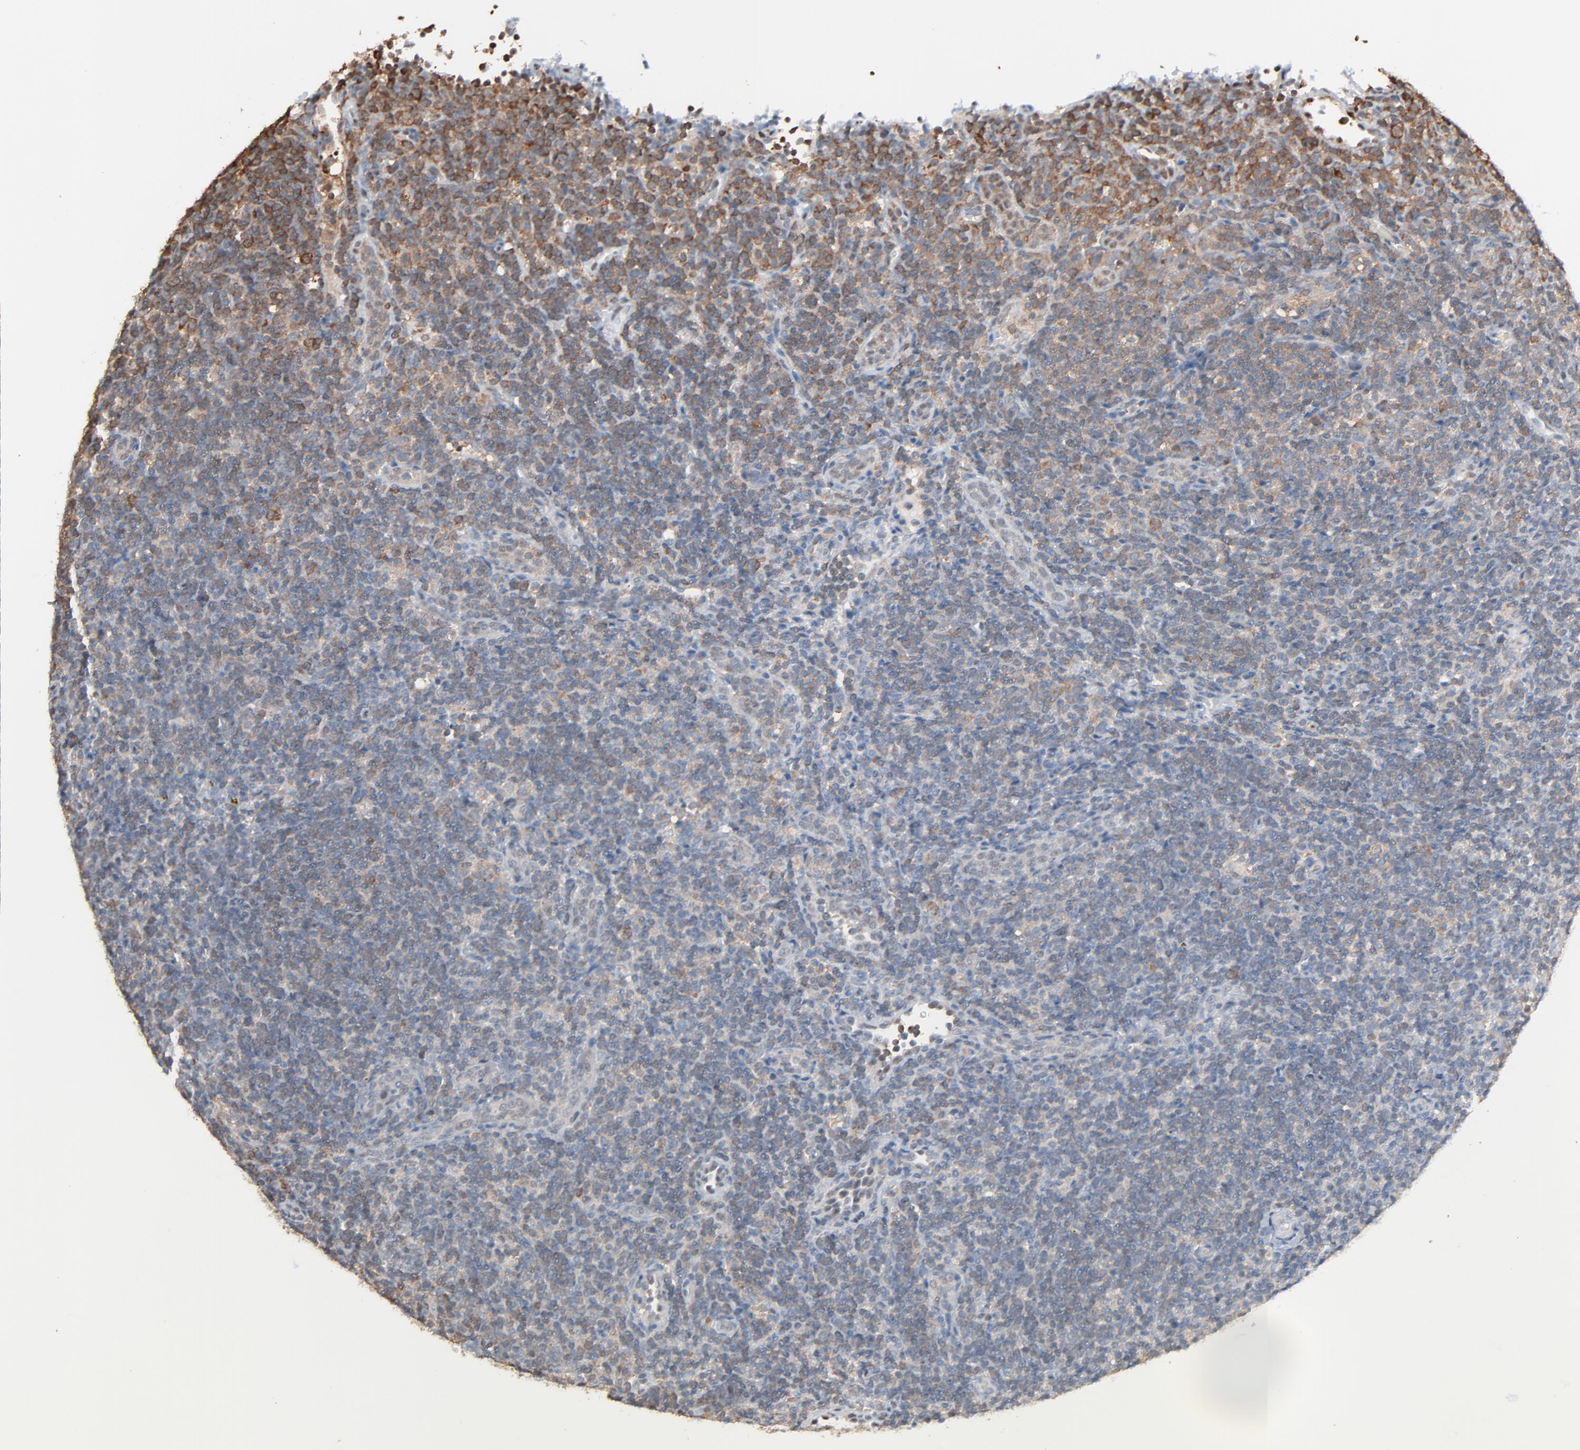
{"staining": {"intensity": "moderate", "quantity": "<25%", "location": "cytoplasmic/membranous,nuclear"}, "tissue": "lymphoma", "cell_type": "Tumor cells", "image_type": "cancer", "snomed": [{"axis": "morphology", "description": "Malignant lymphoma, non-Hodgkin's type, Low grade"}, {"axis": "topography", "description": "Lymph node"}], "caption": "This image displays IHC staining of lymphoma, with low moderate cytoplasmic/membranous and nuclear positivity in approximately <25% of tumor cells.", "gene": "CCT5", "patient": {"sex": "female", "age": 76}}